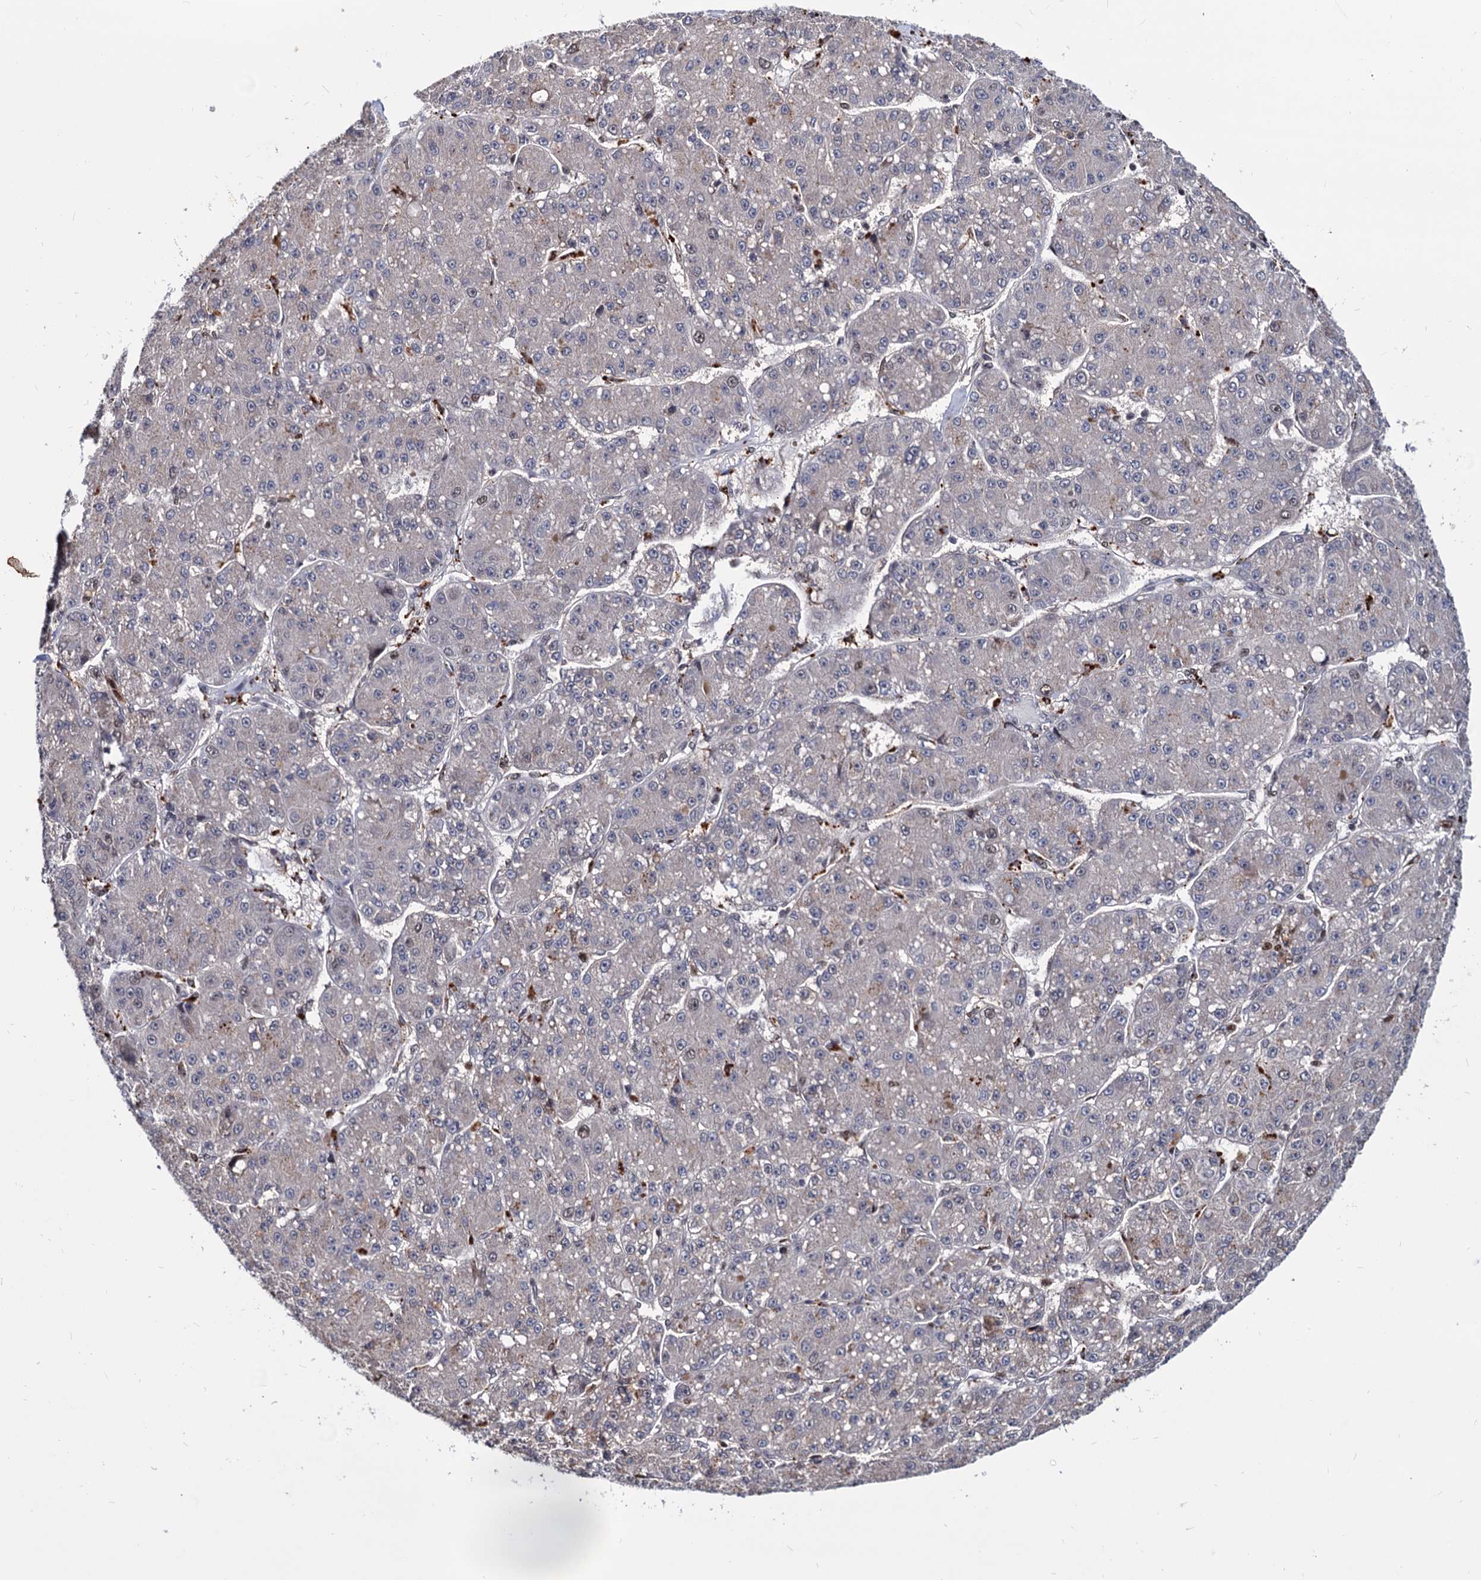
{"staining": {"intensity": "negative", "quantity": "none", "location": "none"}, "tissue": "liver cancer", "cell_type": "Tumor cells", "image_type": "cancer", "snomed": [{"axis": "morphology", "description": "Carcinoma, Hepatocellular, NOS"}, {"axis": "topography", "description": "Liver"}], "caption": "Photomicrograph shows no significant protein expression in tumor cells of liver cancer.", "gene": "RNASEH2B", "patient": {"sex": "male", "age": 67}}